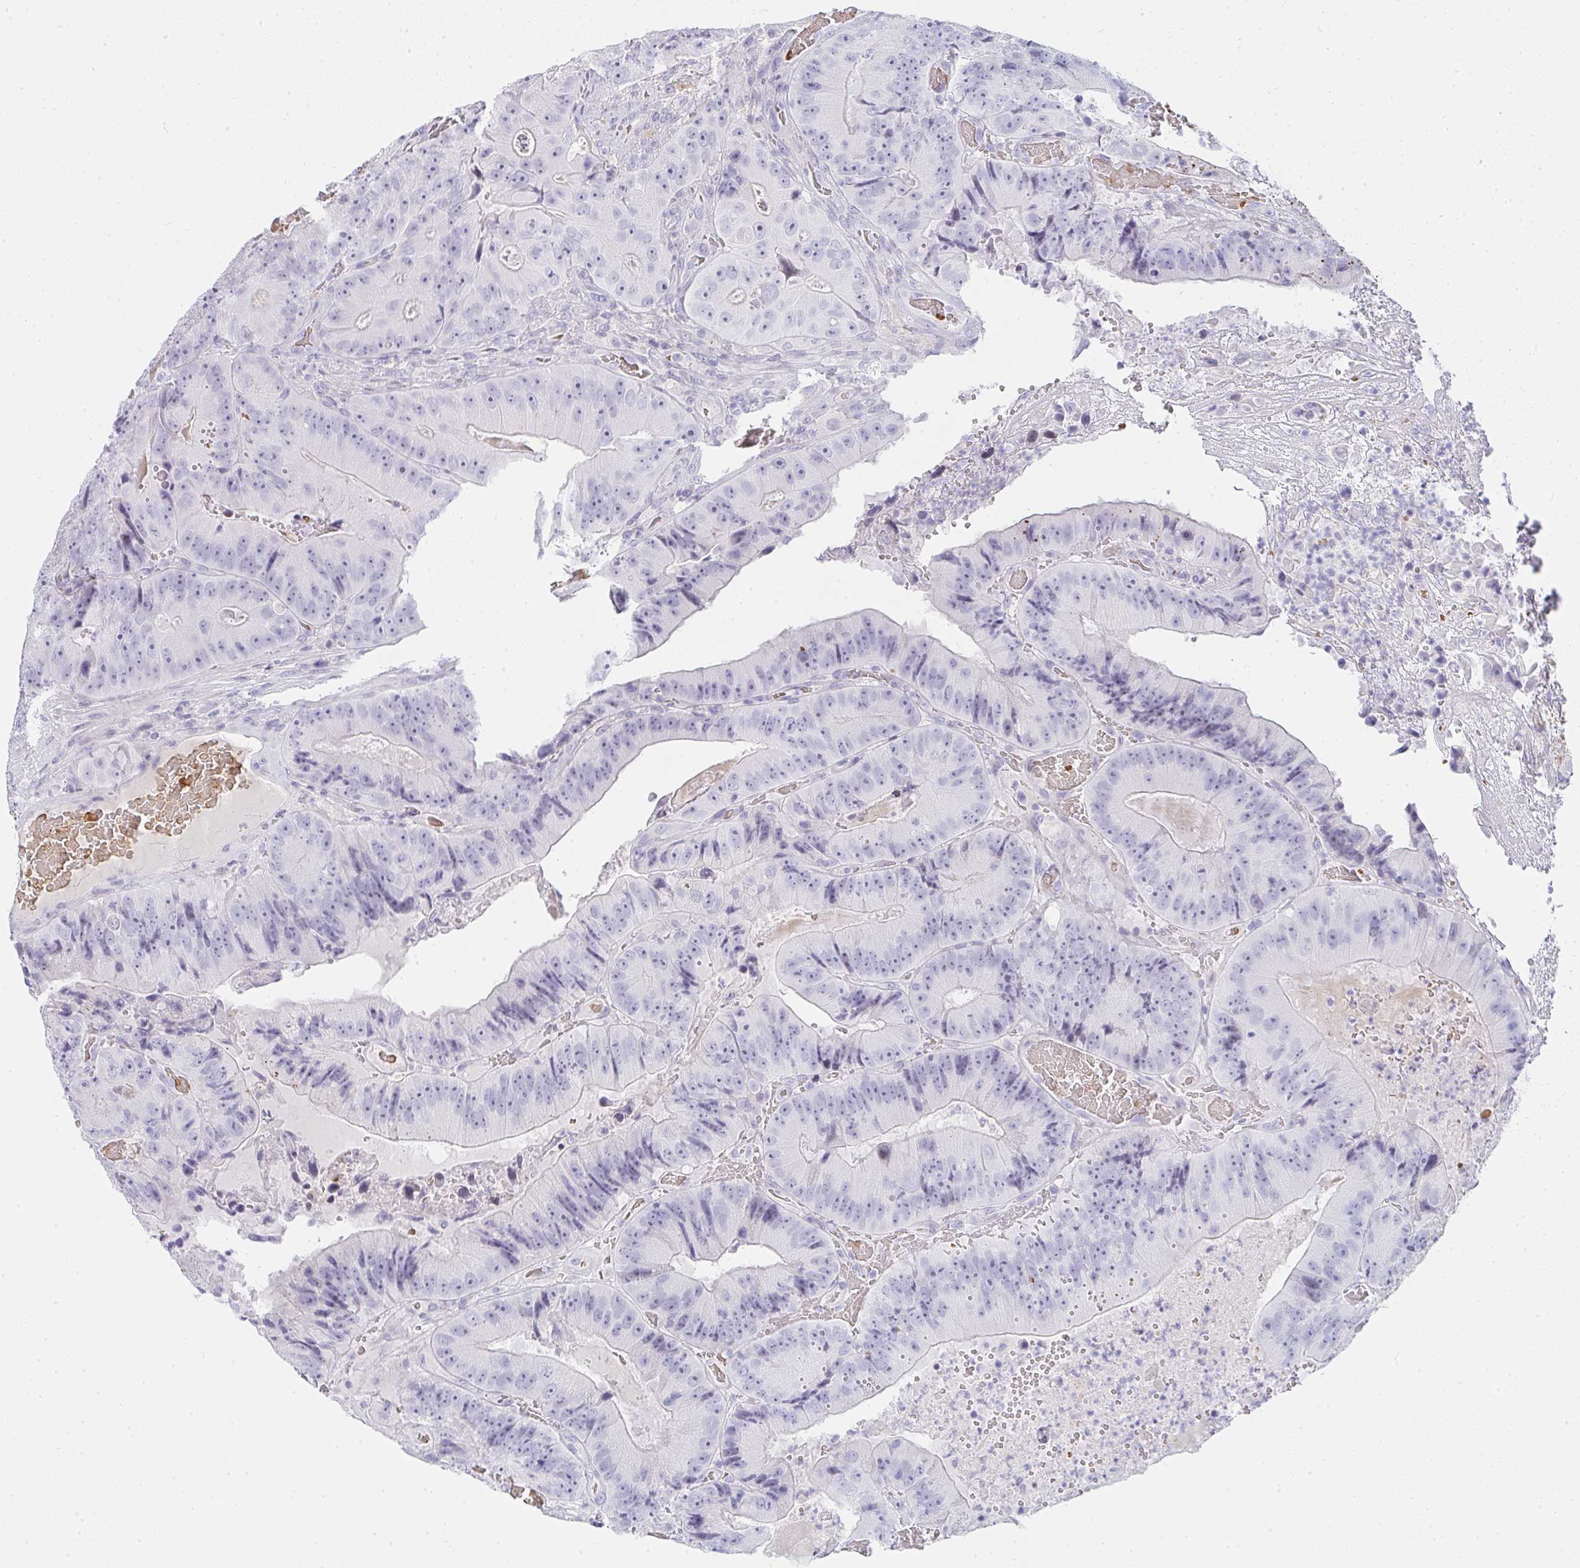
{"staining": {"intensity": "negative", "quantity": "none", "location": "none"}, "tissue": "colorectal cancer", "cell_type": "Tumor cells", "image_type": "cancer", "snomed": [{"axis": "morphology", "description": "Adenocarcinoma, NOS"}, {"axis": "topography", "description": "Colon"}], "caption": "Adenocarcinoma (colorectal) was stained to show a protein in brown. There is no significant positivity in tumor cells.", "gene": "ZNF182", "patient": {"sex": "female", "age": 86}}